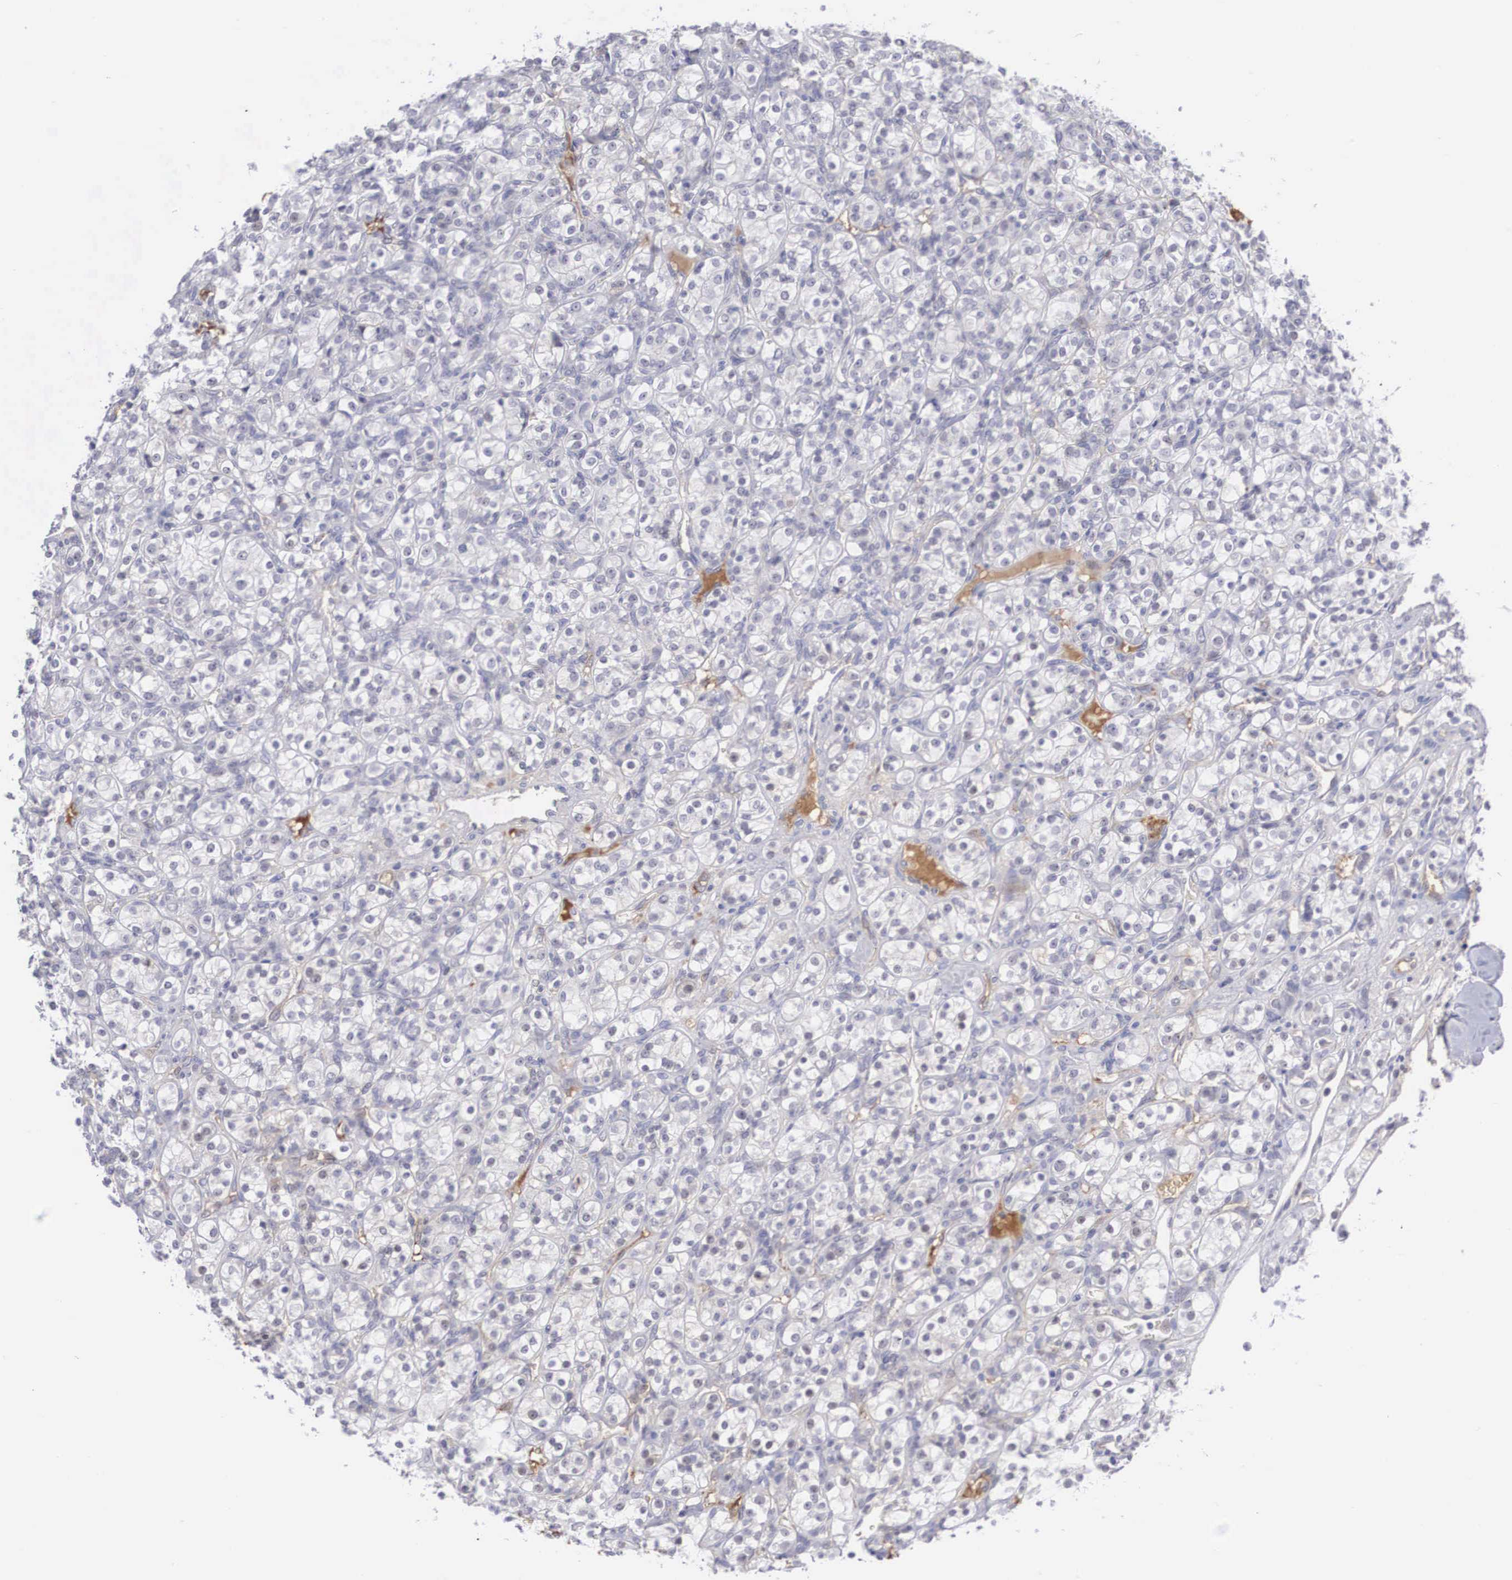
{"staining": {"intensity": "negative", "quantity": "none", "location": "none"}, "tissue": "renal cancer", "cell_type": "Tumor cells", "image_type": "cancer", "snomed": [{"axis": "morphology", "description": "Adenocarcinoma, NOS"}, {"axis": "topography", "description": "Kidney"}], "caption": "This is an immunohistochemistry photomicrograph of adenocarcinoma (renal). There is no expression in tumor cells.", "gene": "RBPJ", "patient": {"sex": "male", "age": 77}}